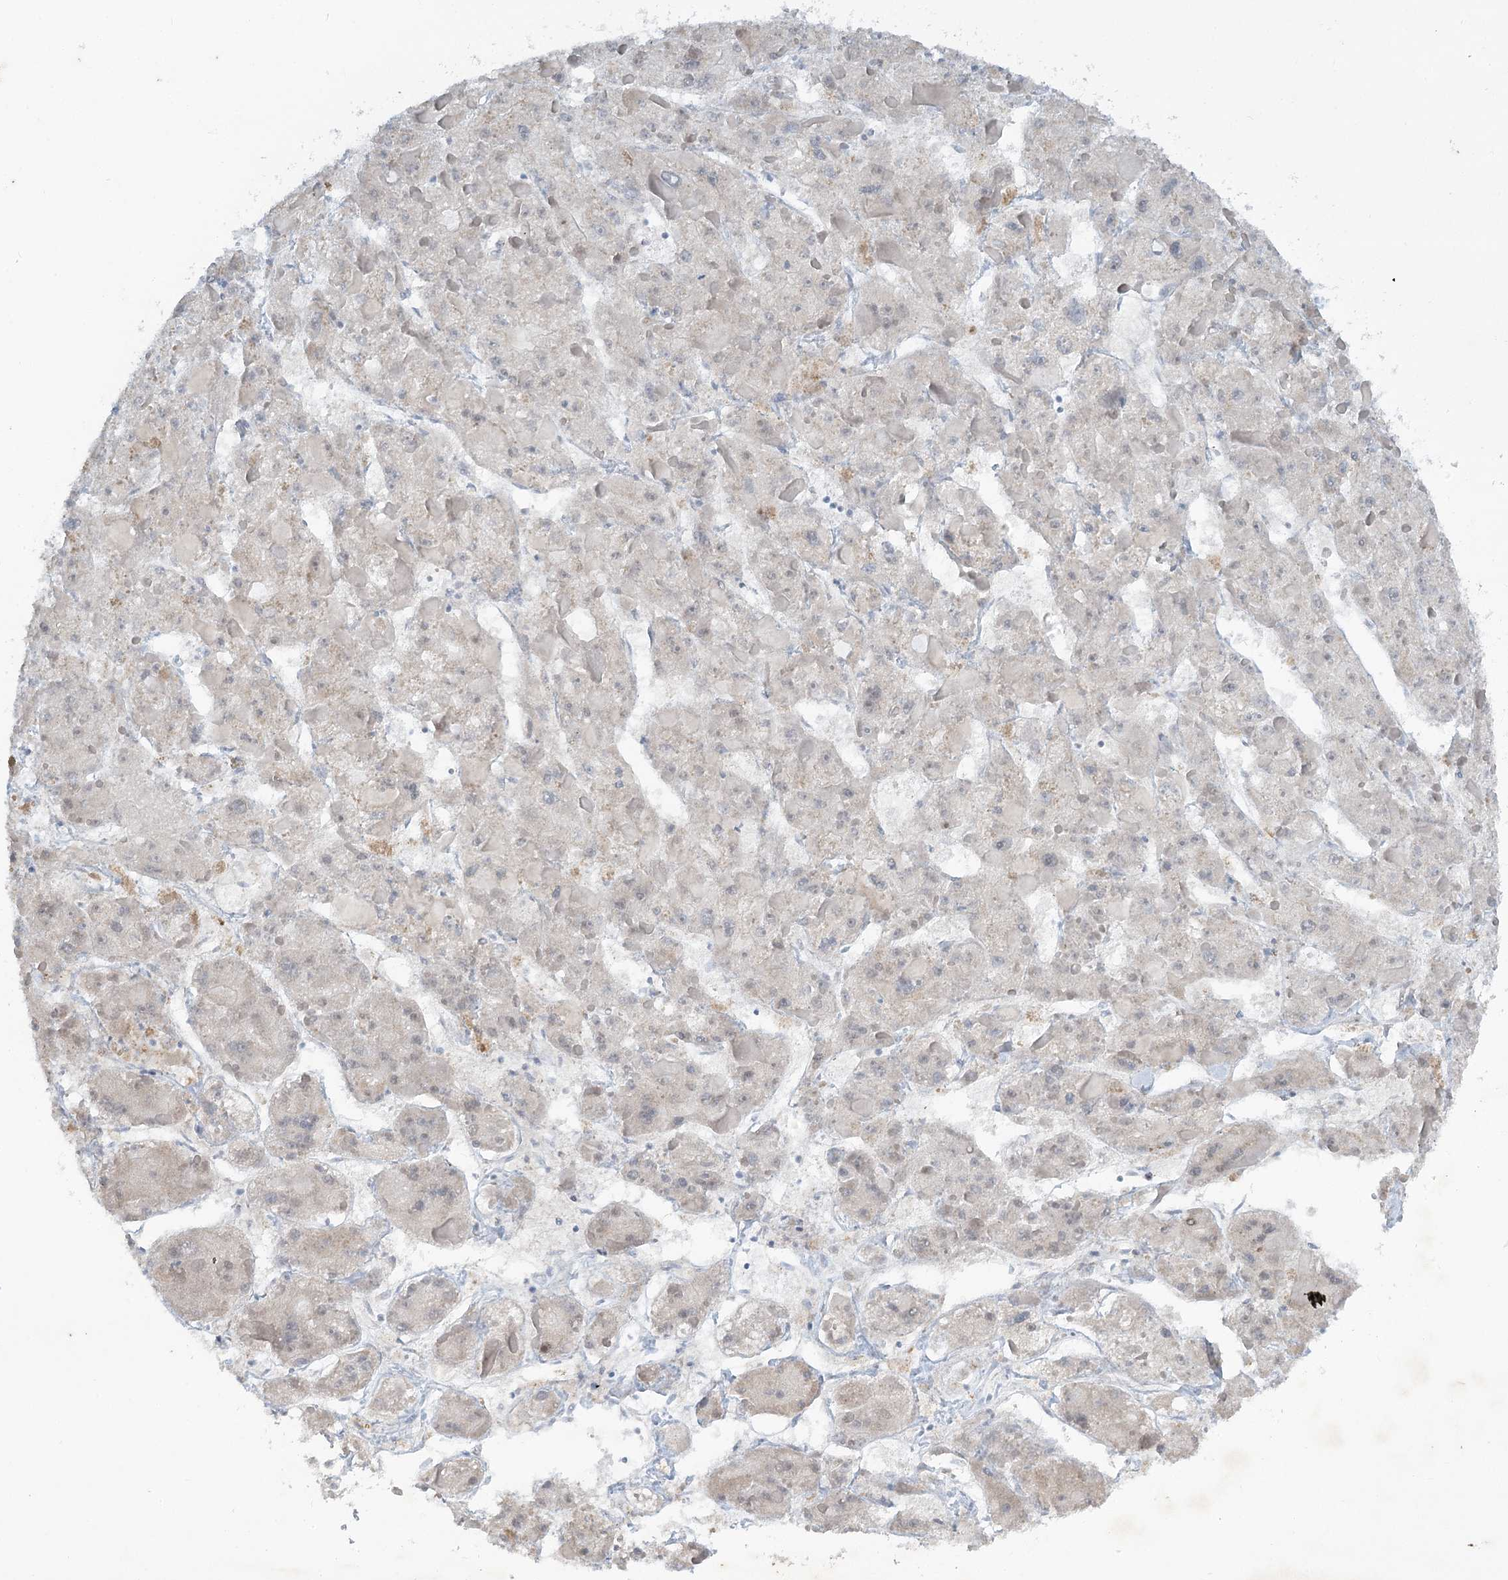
{"staining": {"intensity": "weak", "quantity": "<25%", "location": "nuclear"}, "tissue": "liver cancer", "cell_type": "Tumor cells", "image_type": "cancer", "snomed": [{"axis": "morphology", "description": "Carcinoma, Hepatocellular, NOS"}, {"axis": "topography", "description": "Liver"}], "caption": "IHC micrograph of human liver cancer (hepatocellular carcinoma) stained for a protein (brown), which reveals no expression in tumor cells.", "gene": "ABITRAM", "patient": {"sex": "female", "age": 73}}